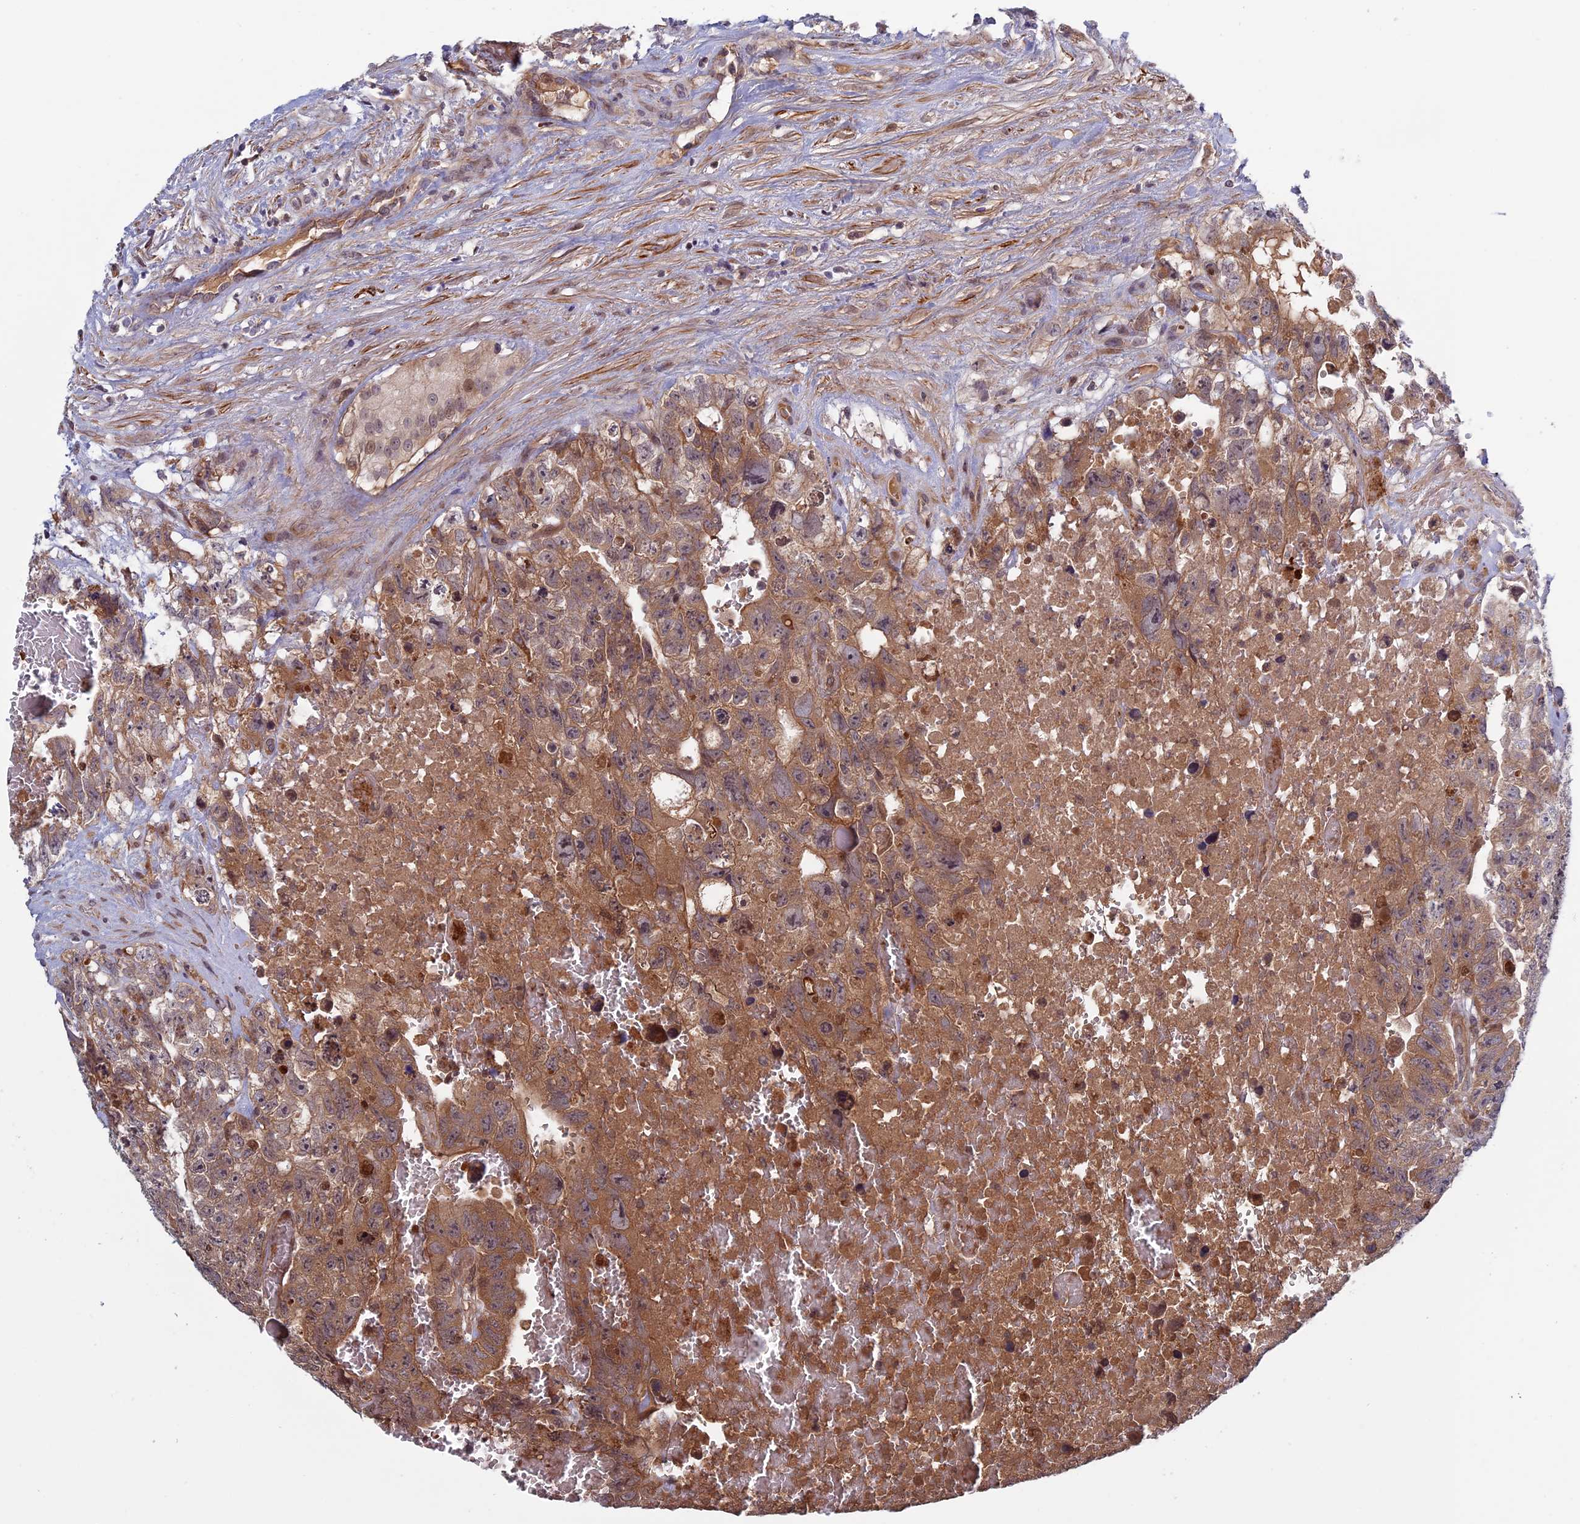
{"staining": {"intensity": "moderate", "quantity": ">75%", "location": "cytoplasmic/membranous"}, "tissue": "testis cancer", "cell_type": "Tumor cells", "image_type": "cancer", "snomed": [{"axis": "morphology", "description": "Carcinoma, Embryonal, NOS"}, {"axis": "topography", "description": "Testis"}], "caption": "Testis embryonal carcinoma stained with a protein marker displays moderate staining in tumor cells.", "gene": "FADS1", "patient": {"sex": "male", "age": 26}}